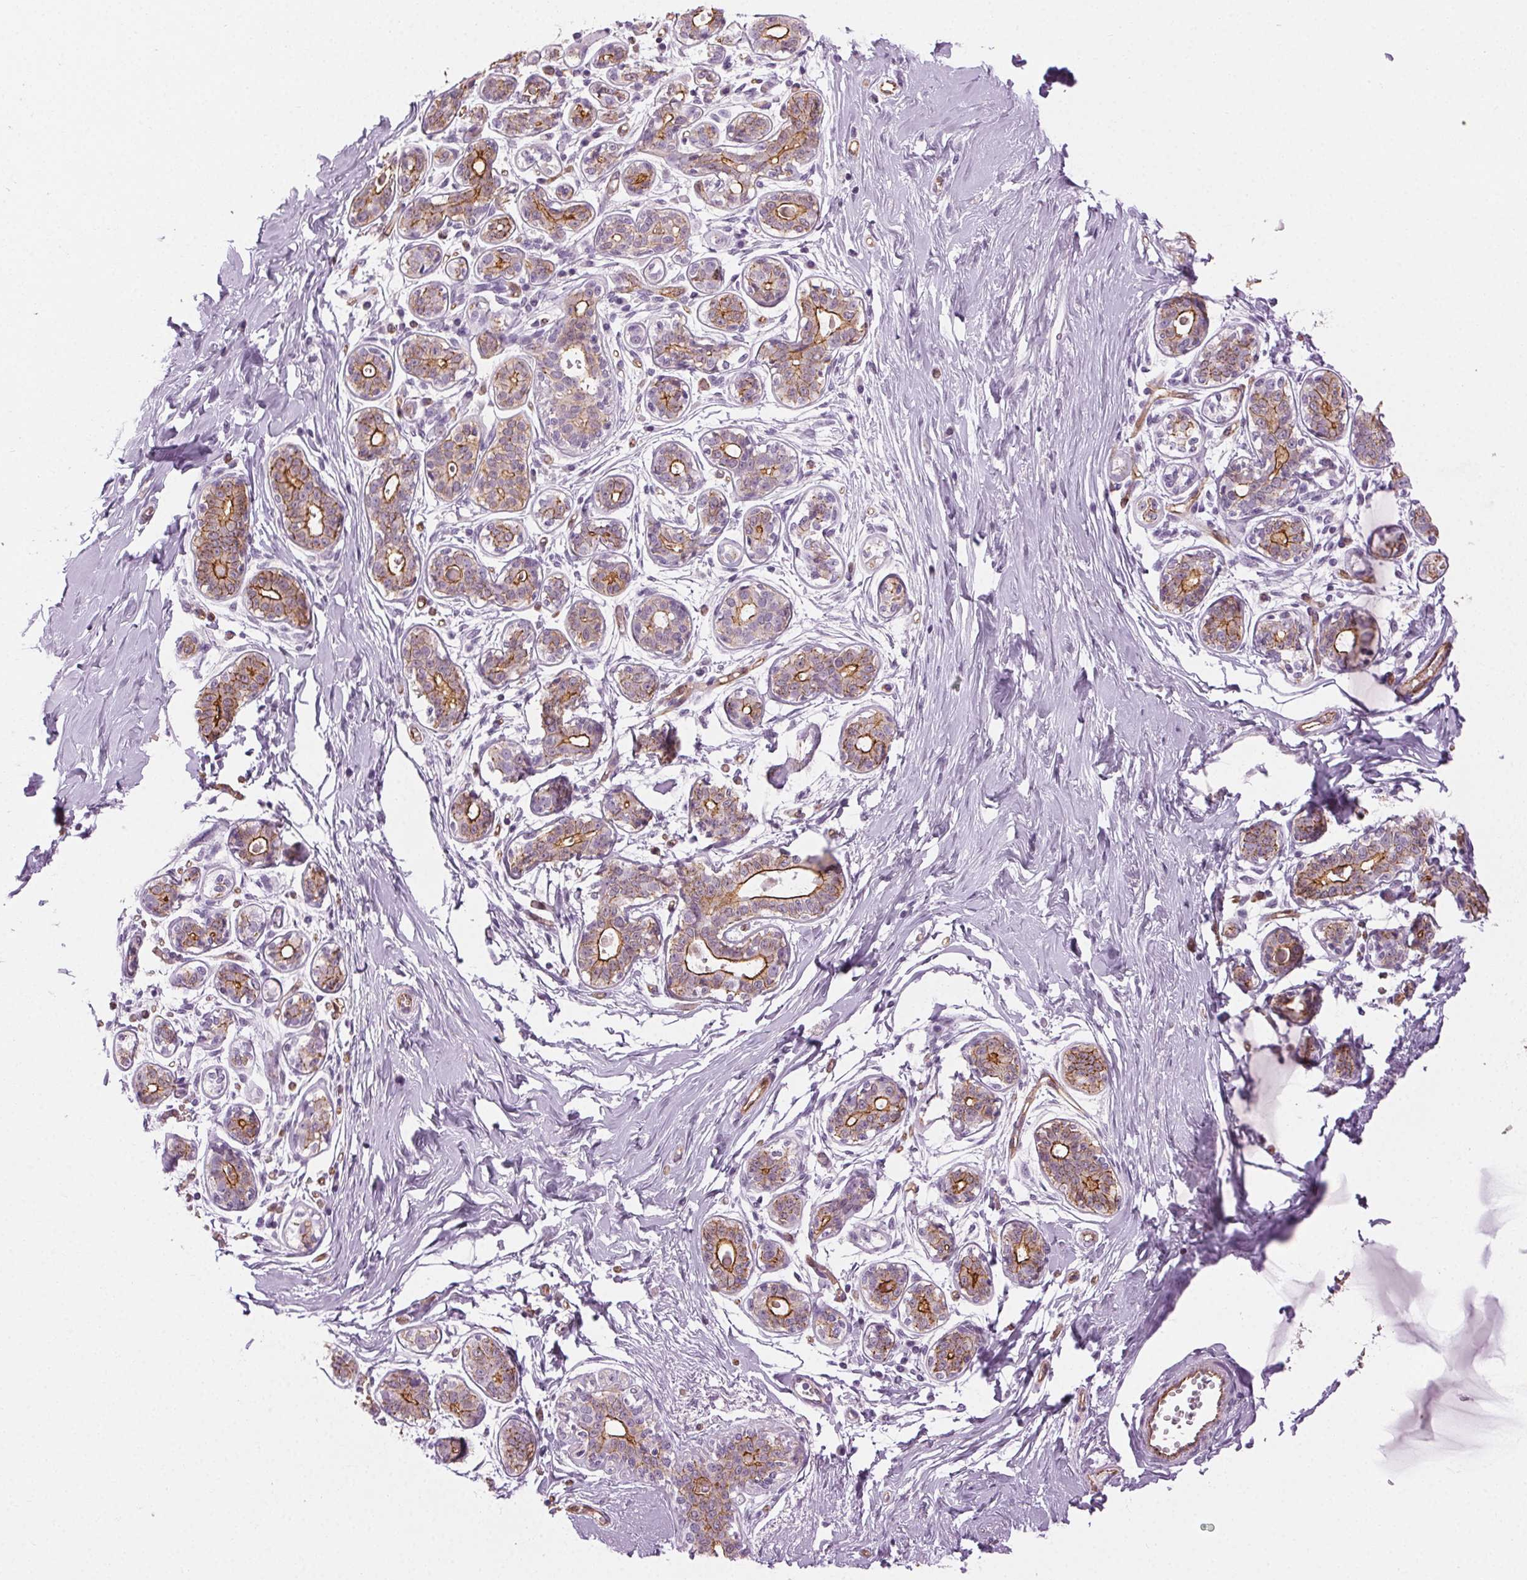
{"staining": {"intensity": "negative", "quantity": "none", "location": "none"}, "tissue": "breast", "cell_type": "Adipocytes", "image_type": "normal", "snomed": [{"axis": "morphology", "description": "Normal tissue, NOS"}, {"axis": "topography", "description": "Skin"}, {"axis": "topography", "description": "Breast"}], "caption": "The immunohistochemistry histopathology image has no significant expression in adipocytes of breast.", "gene": "AIF1L", "patient": {"sex": "female", "age": 43}}